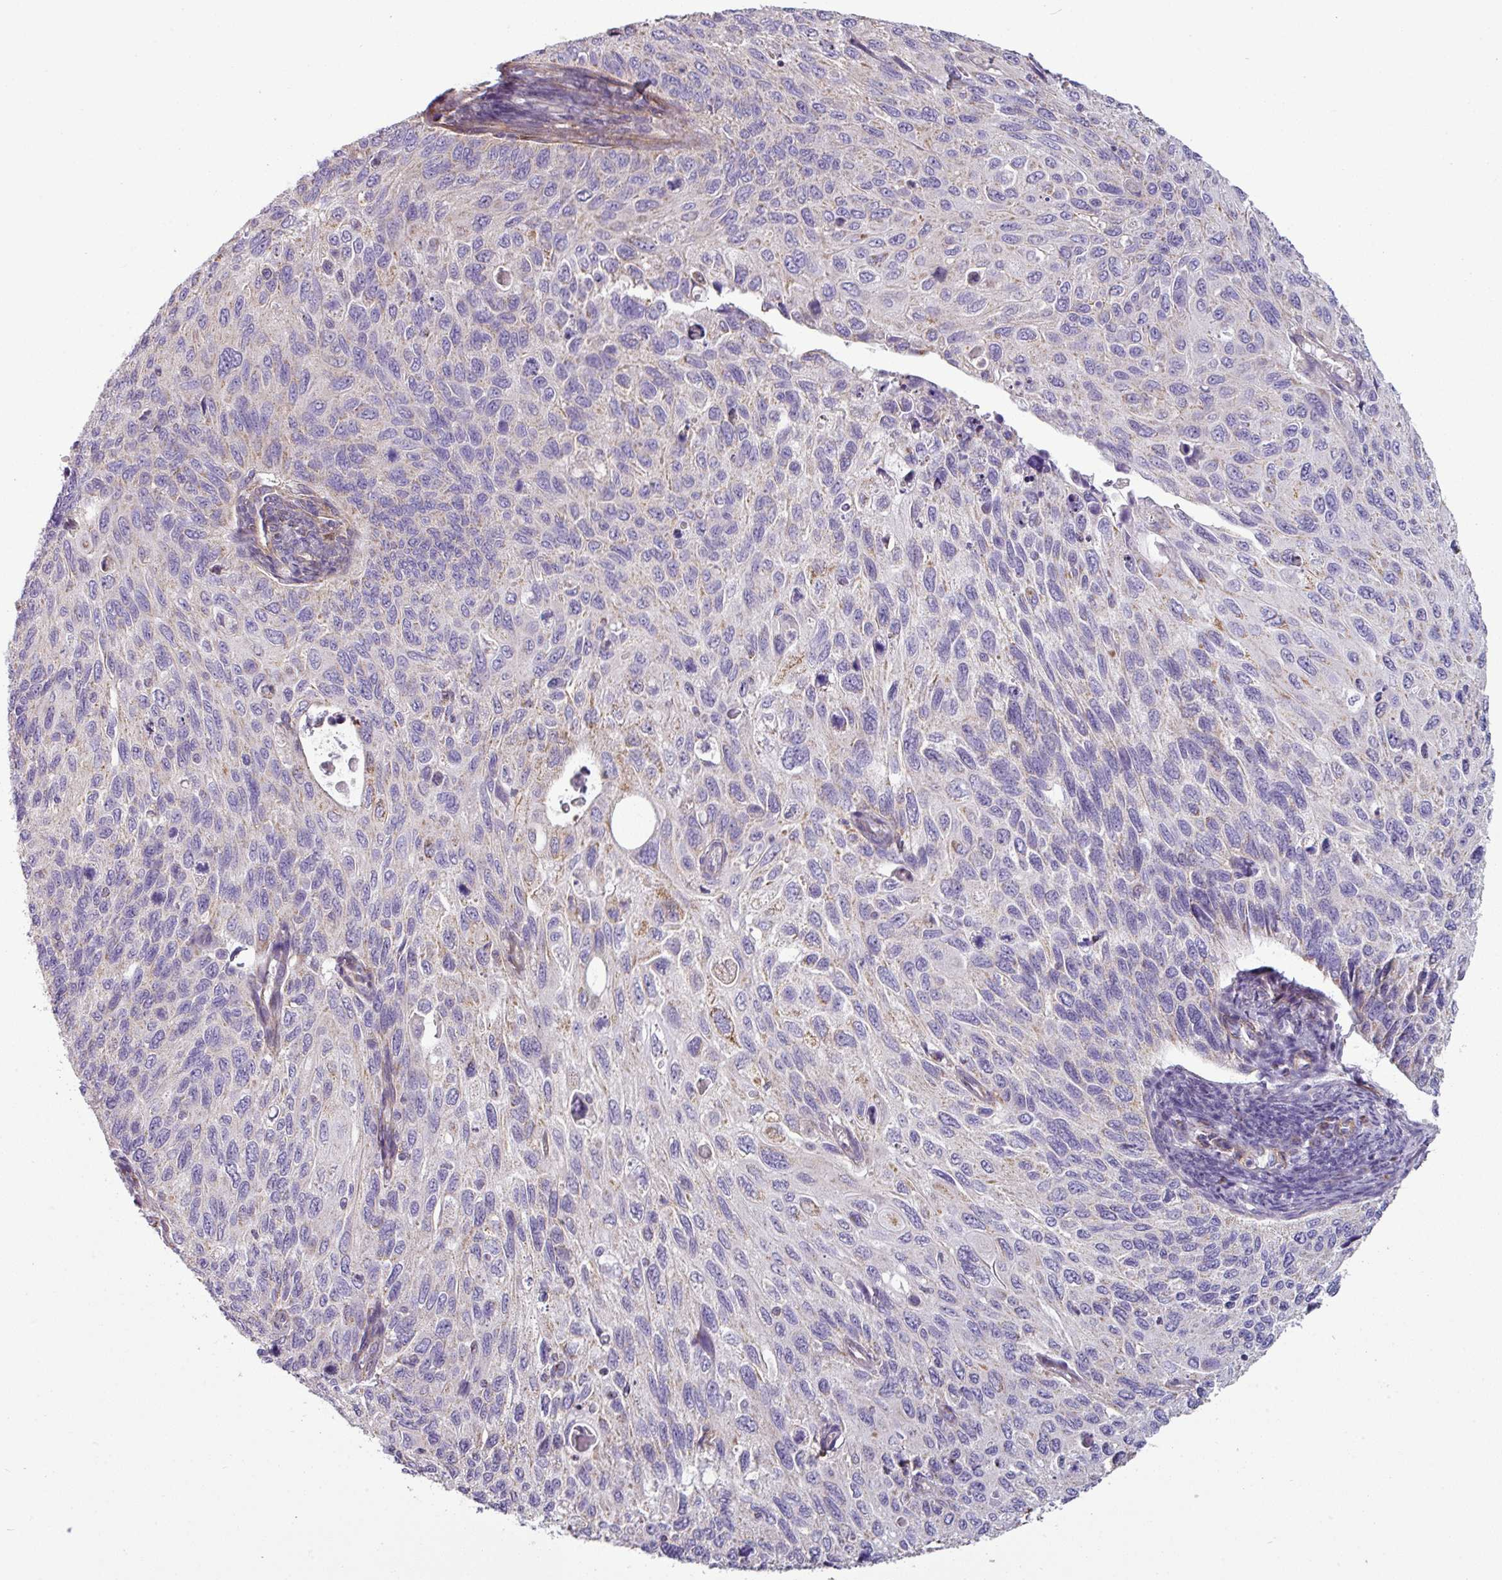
{"staining": {"intensity": "weak", "quantity": "<25%", "location": "cytoplasmic/membranous"}, "tissue": "cervical cancer", "cell_type": "Tumor cells", "image_type": "cancer", "snomed": [{"axis": "morphology", "description": "Squamous cell carcinoma, NOS"}, {"axis": "topography", "description": "Cervix"}], "caption": "This histopathology image is of cervical cancer stained with immunohistochemistry (IHC) to label a protein in brown with the nuclei are counter-stained blue. There is no staining in tumor cells.", "gene": "BTN2A2", "patient": {"sex": "female", "age": 70}}